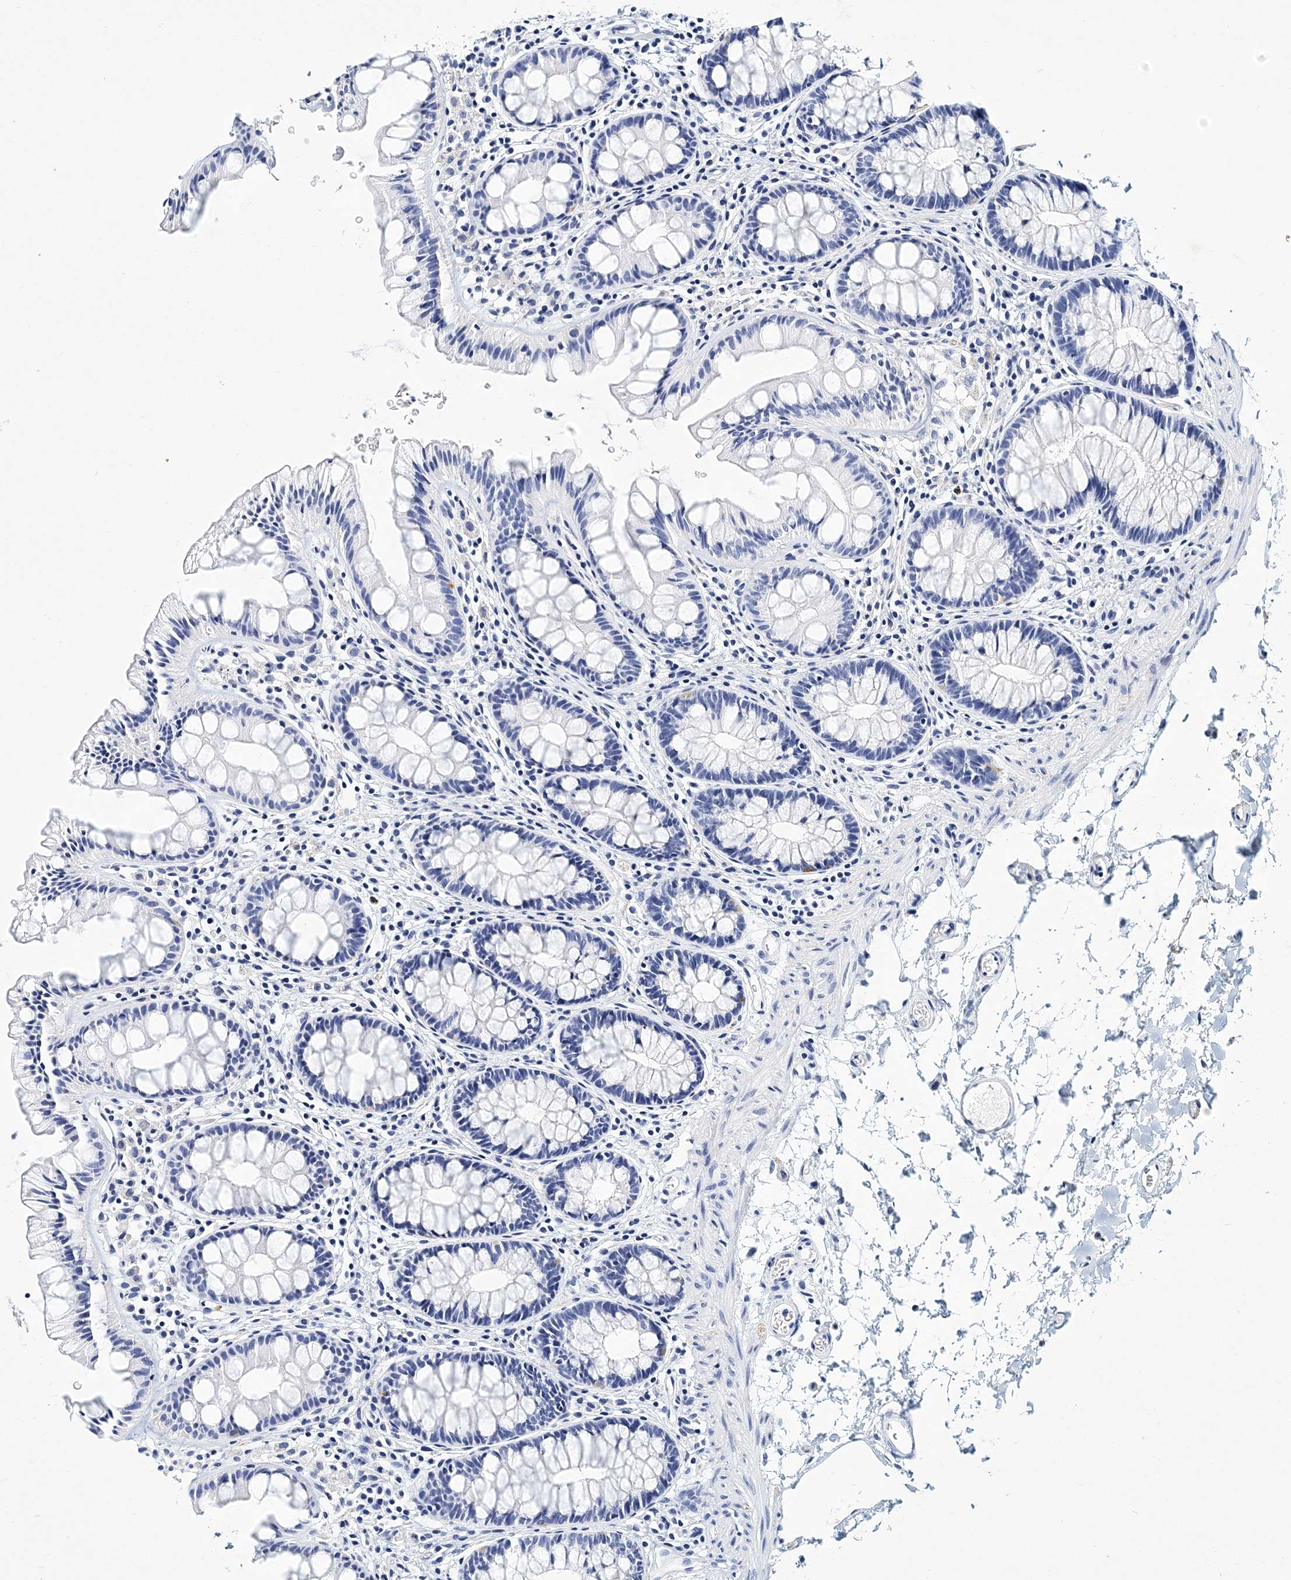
{"staining": {"intensity": "negative", "quantity": "none", "location": "none"}, "tissue": "colon", "cell_type": "Endothelial cells", "image_type": "normal", "snomed": [{"axis": "morphology", "description": "Normal tissue, NOS"}, {"axis": "topography", "description": "Colon"}], "caption": "There is no significant positivity in endothelial cells of colon. (IHC, brightfield microscopy, high magnification).", "gene": "ITGA2B", "patient": {"sex": "female", "age": 62}}